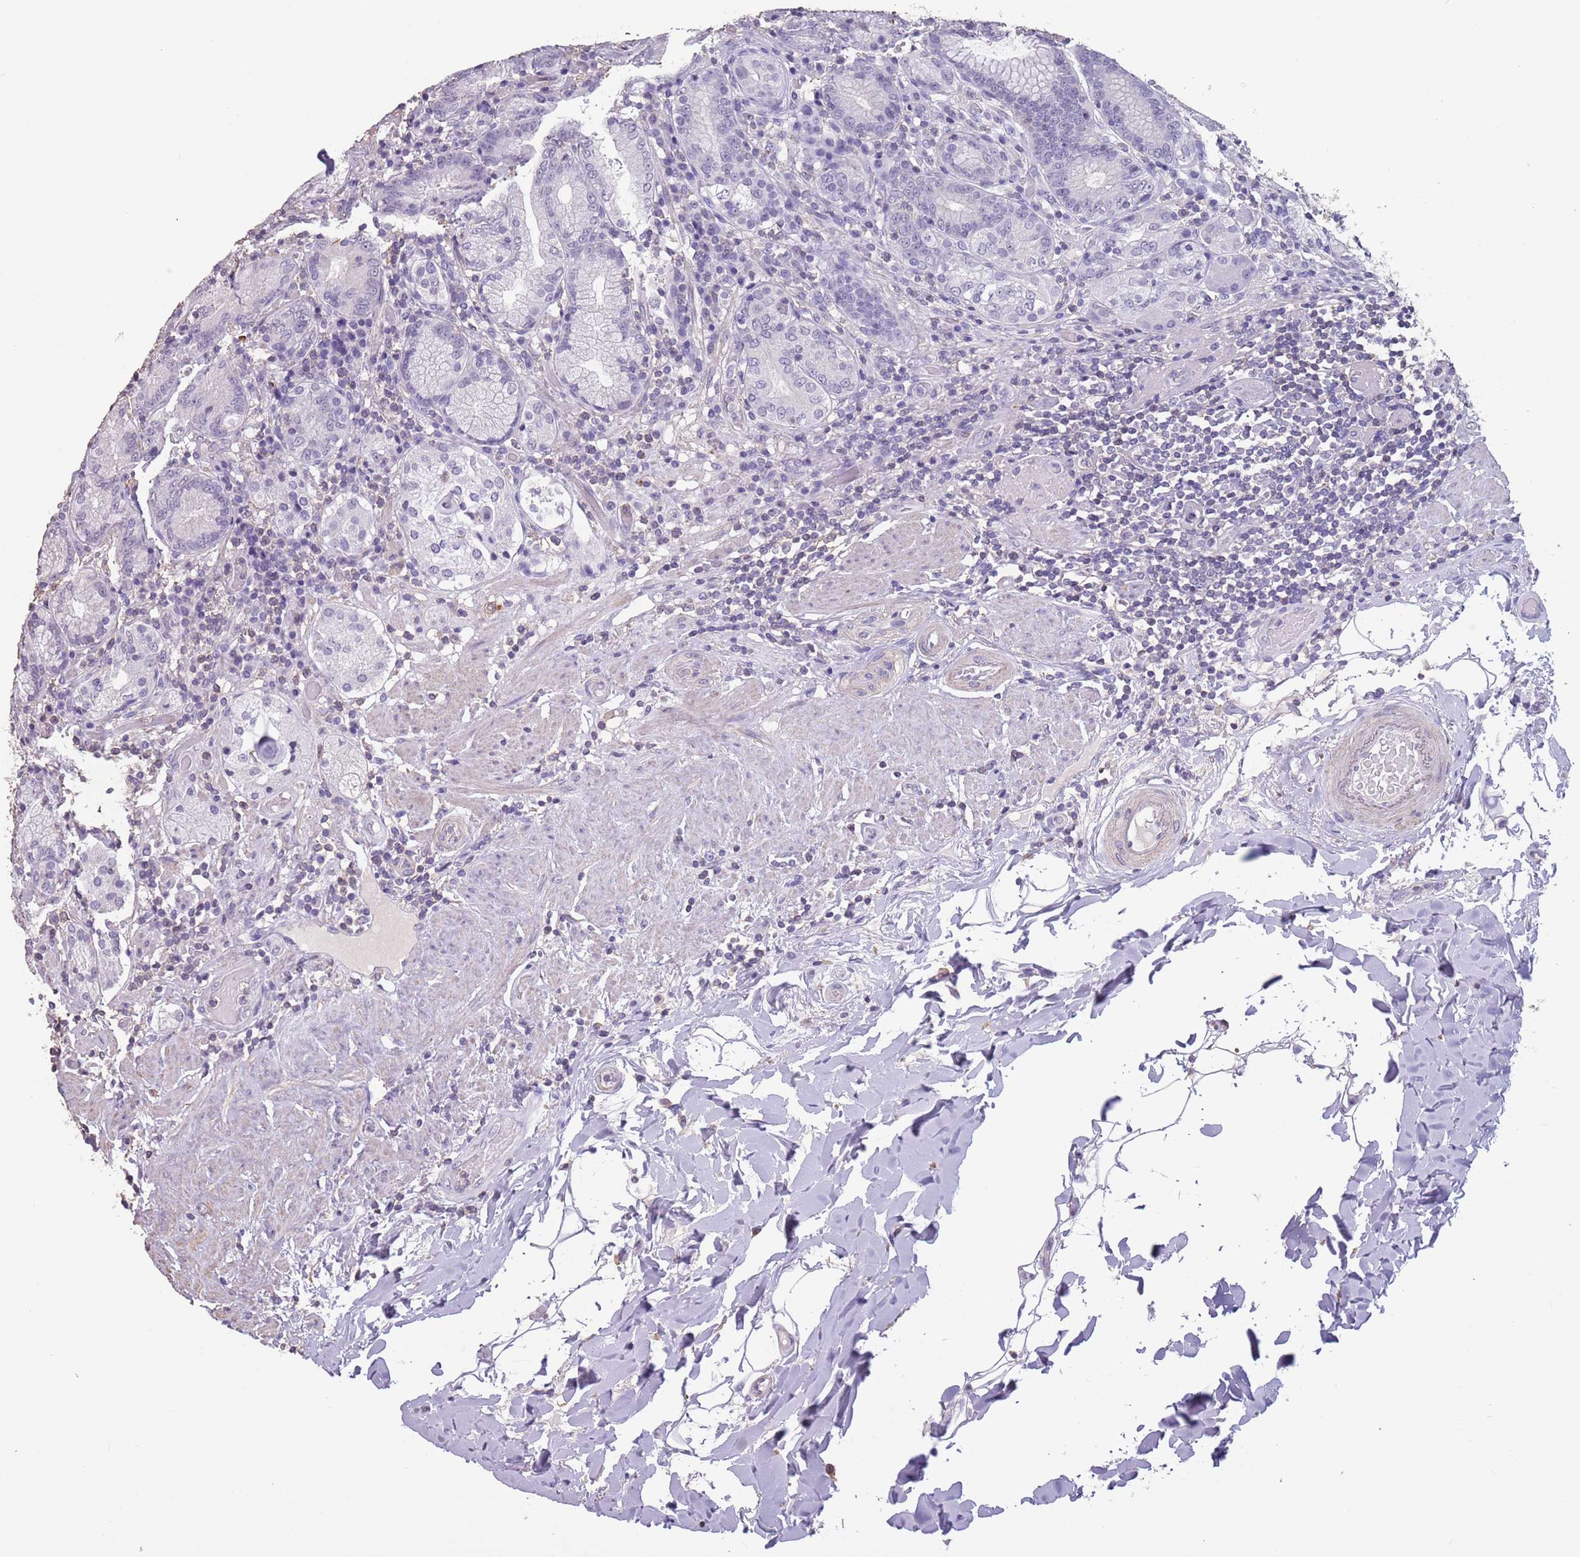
{"staining": {"intensity": "negative", "quantity": "none", "location": "none"}, "tissue": "stomach", "cell_type": "Glandular cells", "image_type": "normal", "snomed": [{"axis": "morphology", "description": "Normal tissue, NOS"}, {"axis": "topography", "description": "Stomach, upper"}, {"axis": "topography", "description": "Stomach, lower"}], "caption": "This is an IHC photomicrograph of benign stomach. There is no expression in glandular cells.", "gene": "SUN5", "patient": {"sex": "female", "age": 76}}